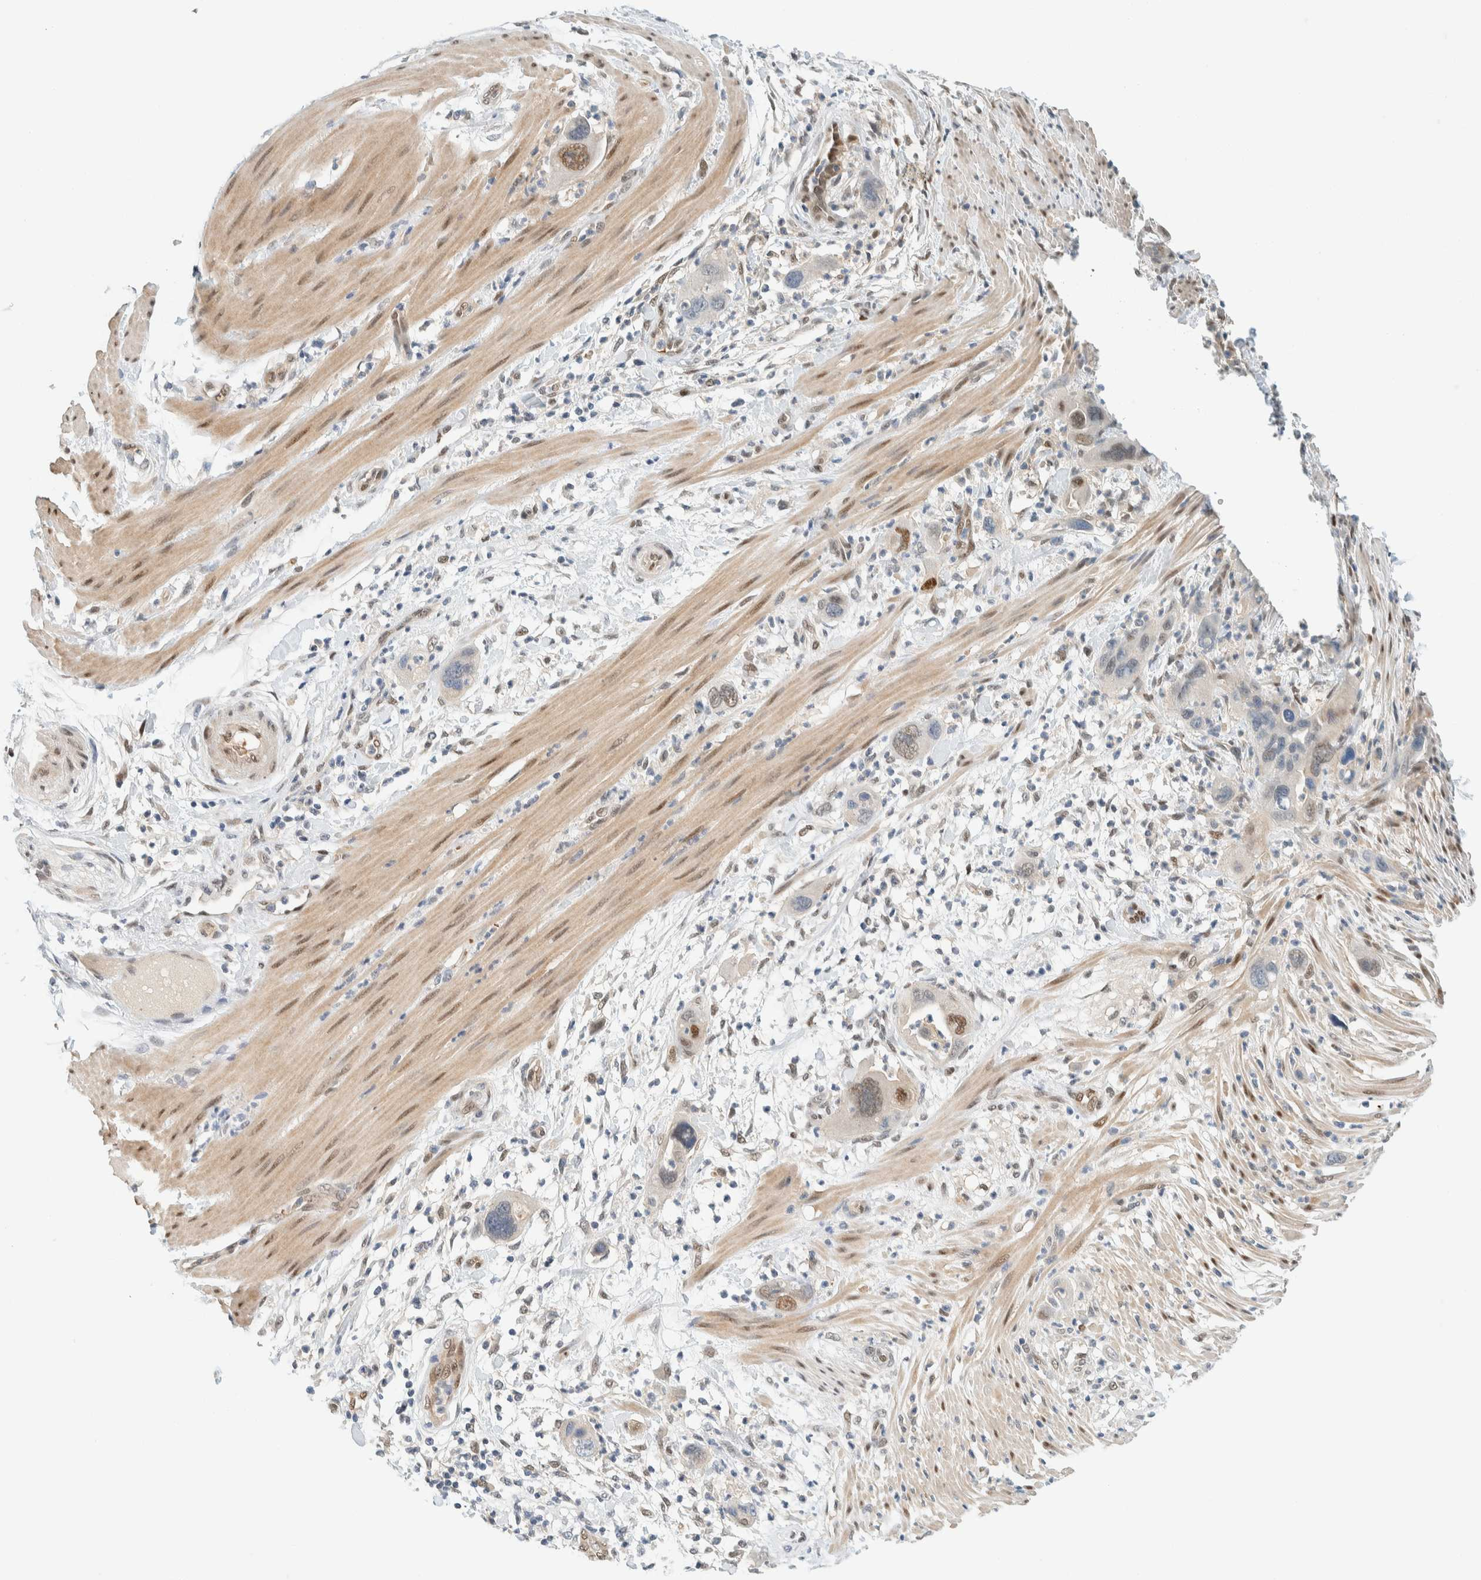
{"staining": {"intensity": "weak", "quantity": "25%-75%", "location": "nuclear"}, "tissue": "pancreatic cancer", "cell_type": "Tumor cells", "image_type": "cancer", "snomed": [{"axis": "morphology", "description": "Adenocarcinoma, NOS"}, {"axis": "topography", "description": "Pancreas"}], "caption": "A brown stain labels weak nuclear expression of a protein in adenocarcinoma (pancreatic) tumor cells.", "gene": "TSTD2", "patient": {"sex": "female", "age": 71}}